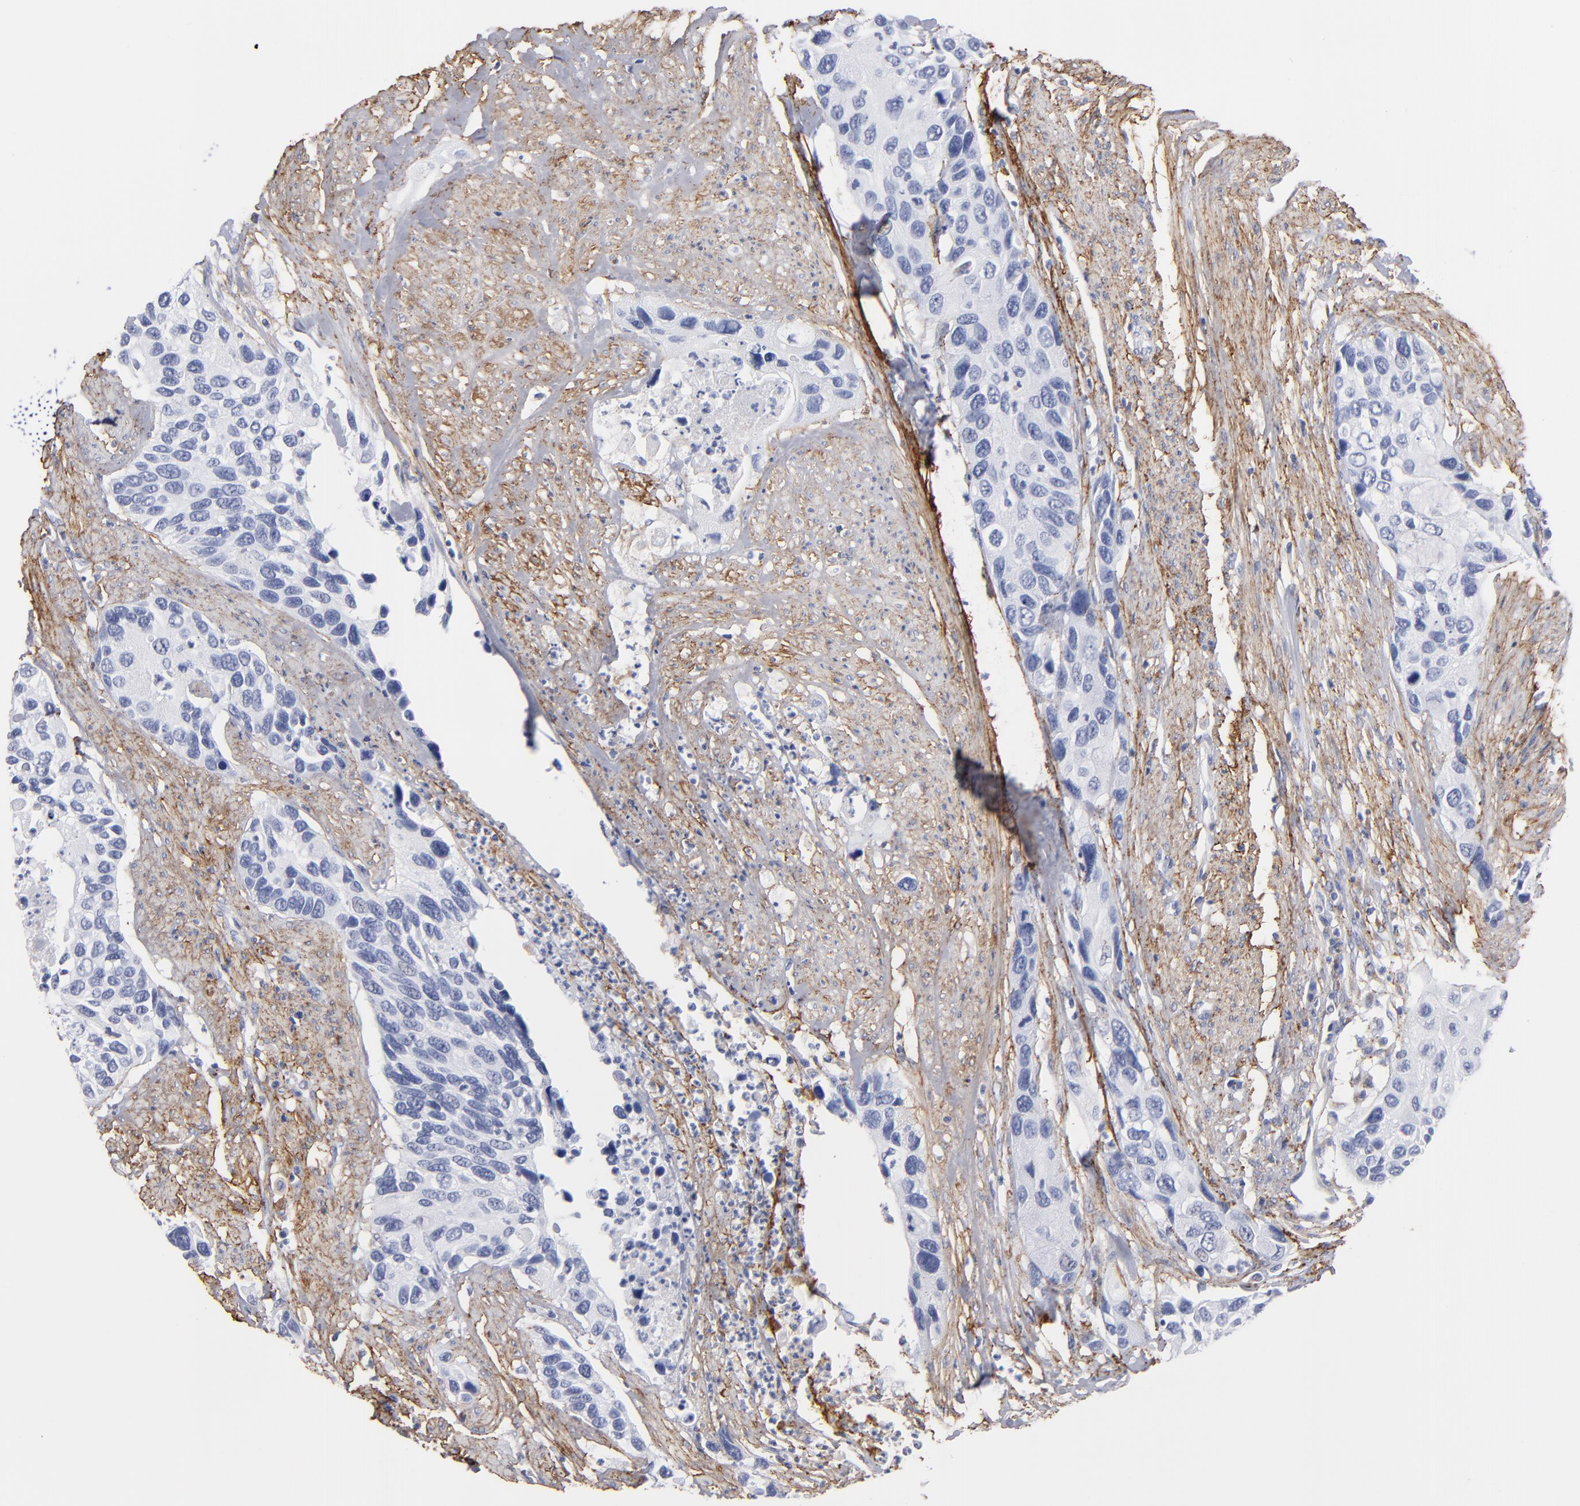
{"staining": {"intensity": "negative", "quantity": "none", "location": "none"}, "tissue": "urothelial cancer", "cell_type": "Tumor cells", "image_type": "cancer", "snomed": [{"axis": "morphology", "description": "Urothelial carcinoma, High grade"}, {"axis": "topography", "description": "Urinary bladder"}], "caption": "Immunohistochemistry image of neoplastic tissue: human urothelial cancer stained with DAB exhibits no significant protein positivity in tumor cells.", "gene": "EMILIN1", "patient": {"sex": "male", "age": 66}}